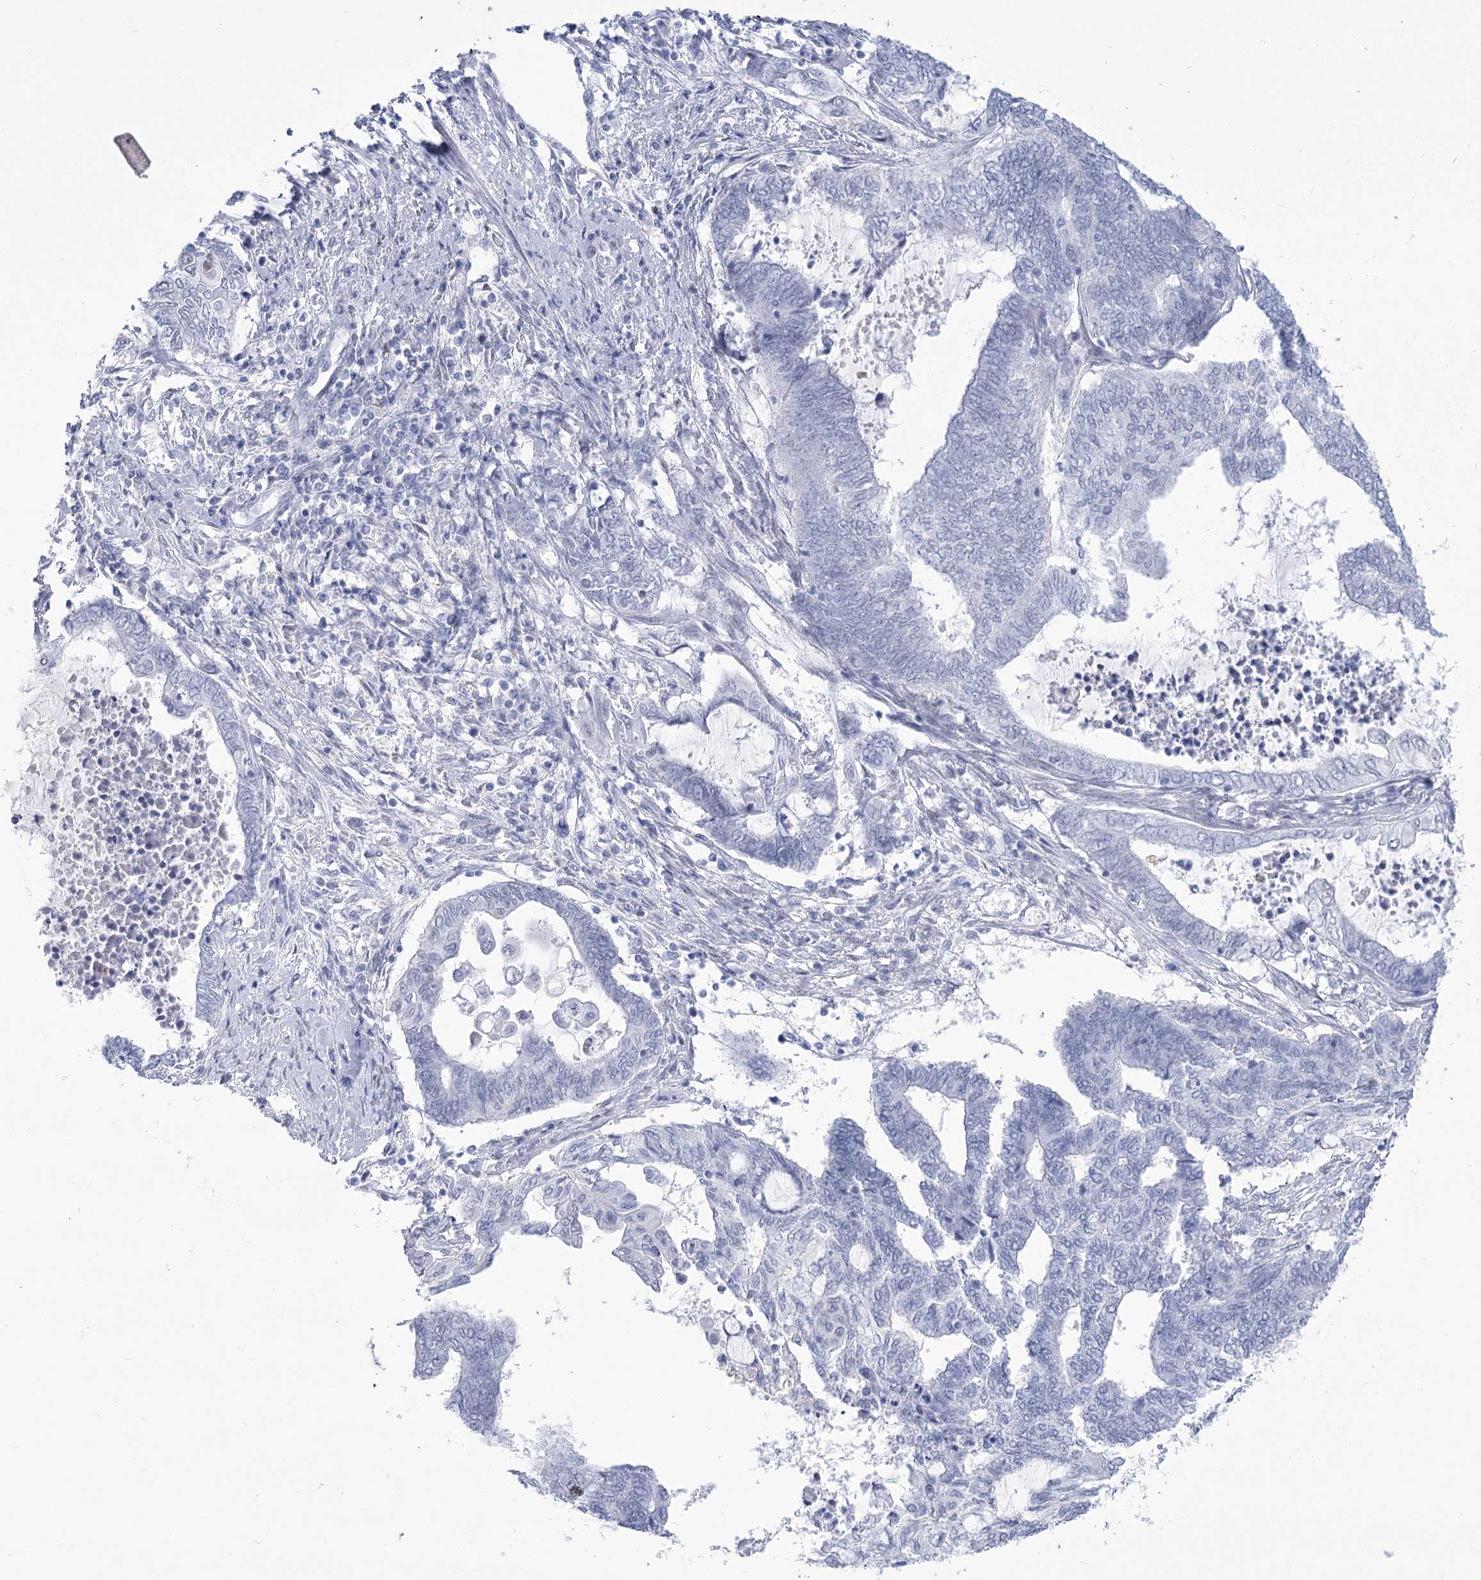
{"staining": {"intensity": "negative", "quantity": "none", "location": "none"}, "tissue": "endometrial cancer", "cell_type": "Tumor cells", "image_type": "cancer", "snomed": [{"axis": "morphology", "description": "Adenocarcinoma, NOS"}, {"axis": "topography", "description": "Uterus"}, {"axis": "topography", "description": "Endometrium"}], "caption": "A high-resolution micrograph shows immunohistochemistry (IHC) staining of adenocarcinoma (endometrial), which exhibits no significant expression in tumor cells.", "gene": "HORMAD1", "patient": {"sex": "female", "age": 70}}